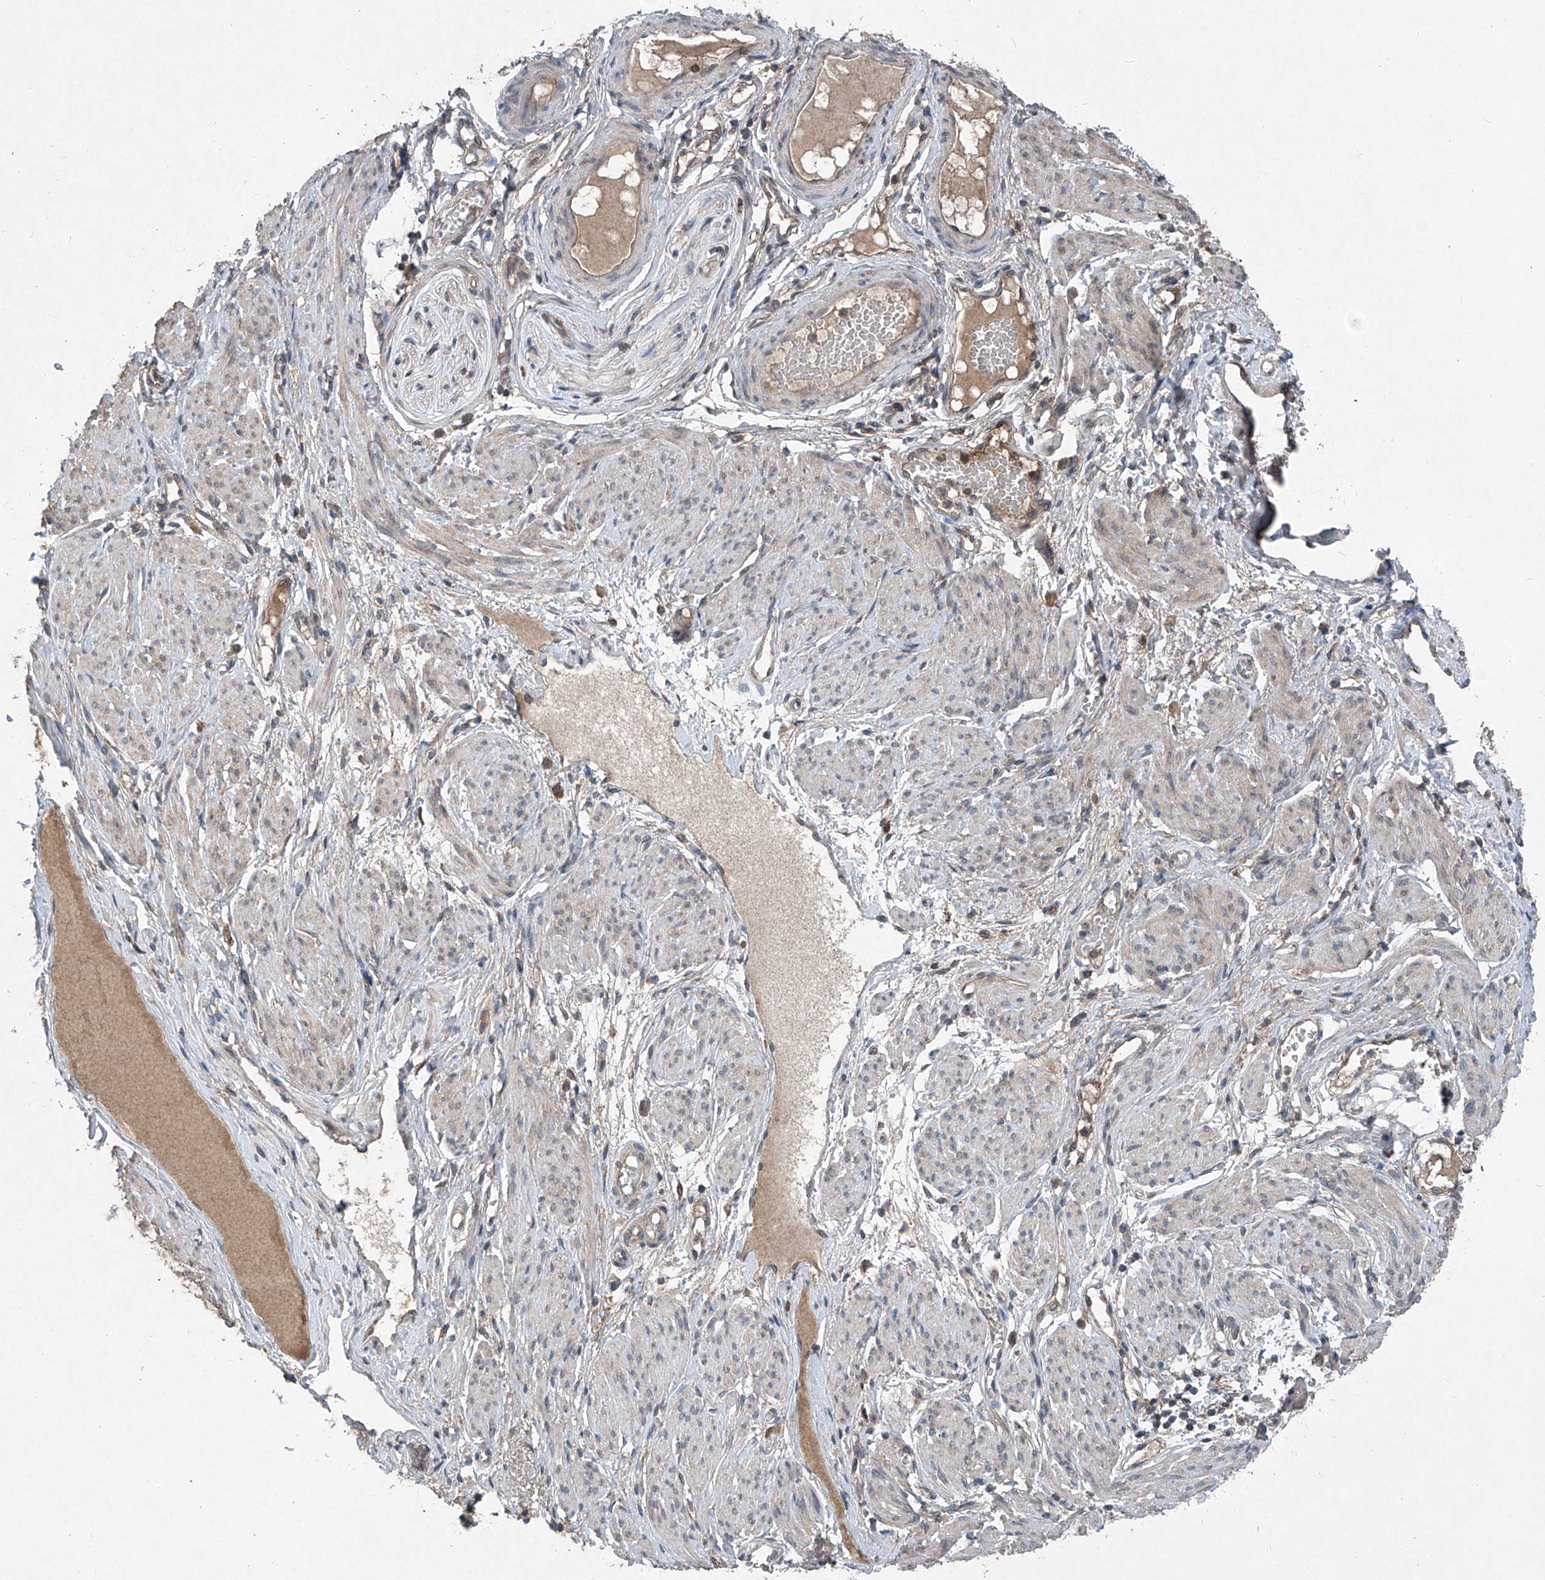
{"staining": {"intensity": "negative", "quantity": "none", "location": "none"}, "tissue": "adipose tissue", "cell_type": "Adipocytes", "image_type": "normal", "snomed": [{"axis": "morphology", "description": "Normal tissue, NOS"}, {"axis": "topography", "description": "Smooth muscle"}, {"axis": "topography", "description": "Peripheral nerve tissue"}], "caption": "This is an IHC micrograph of unremarkable adipose tissue. There is no staining in adipocytes.", "gene": "SUMF2", "patient": {"sex": "female", "age": 39}}